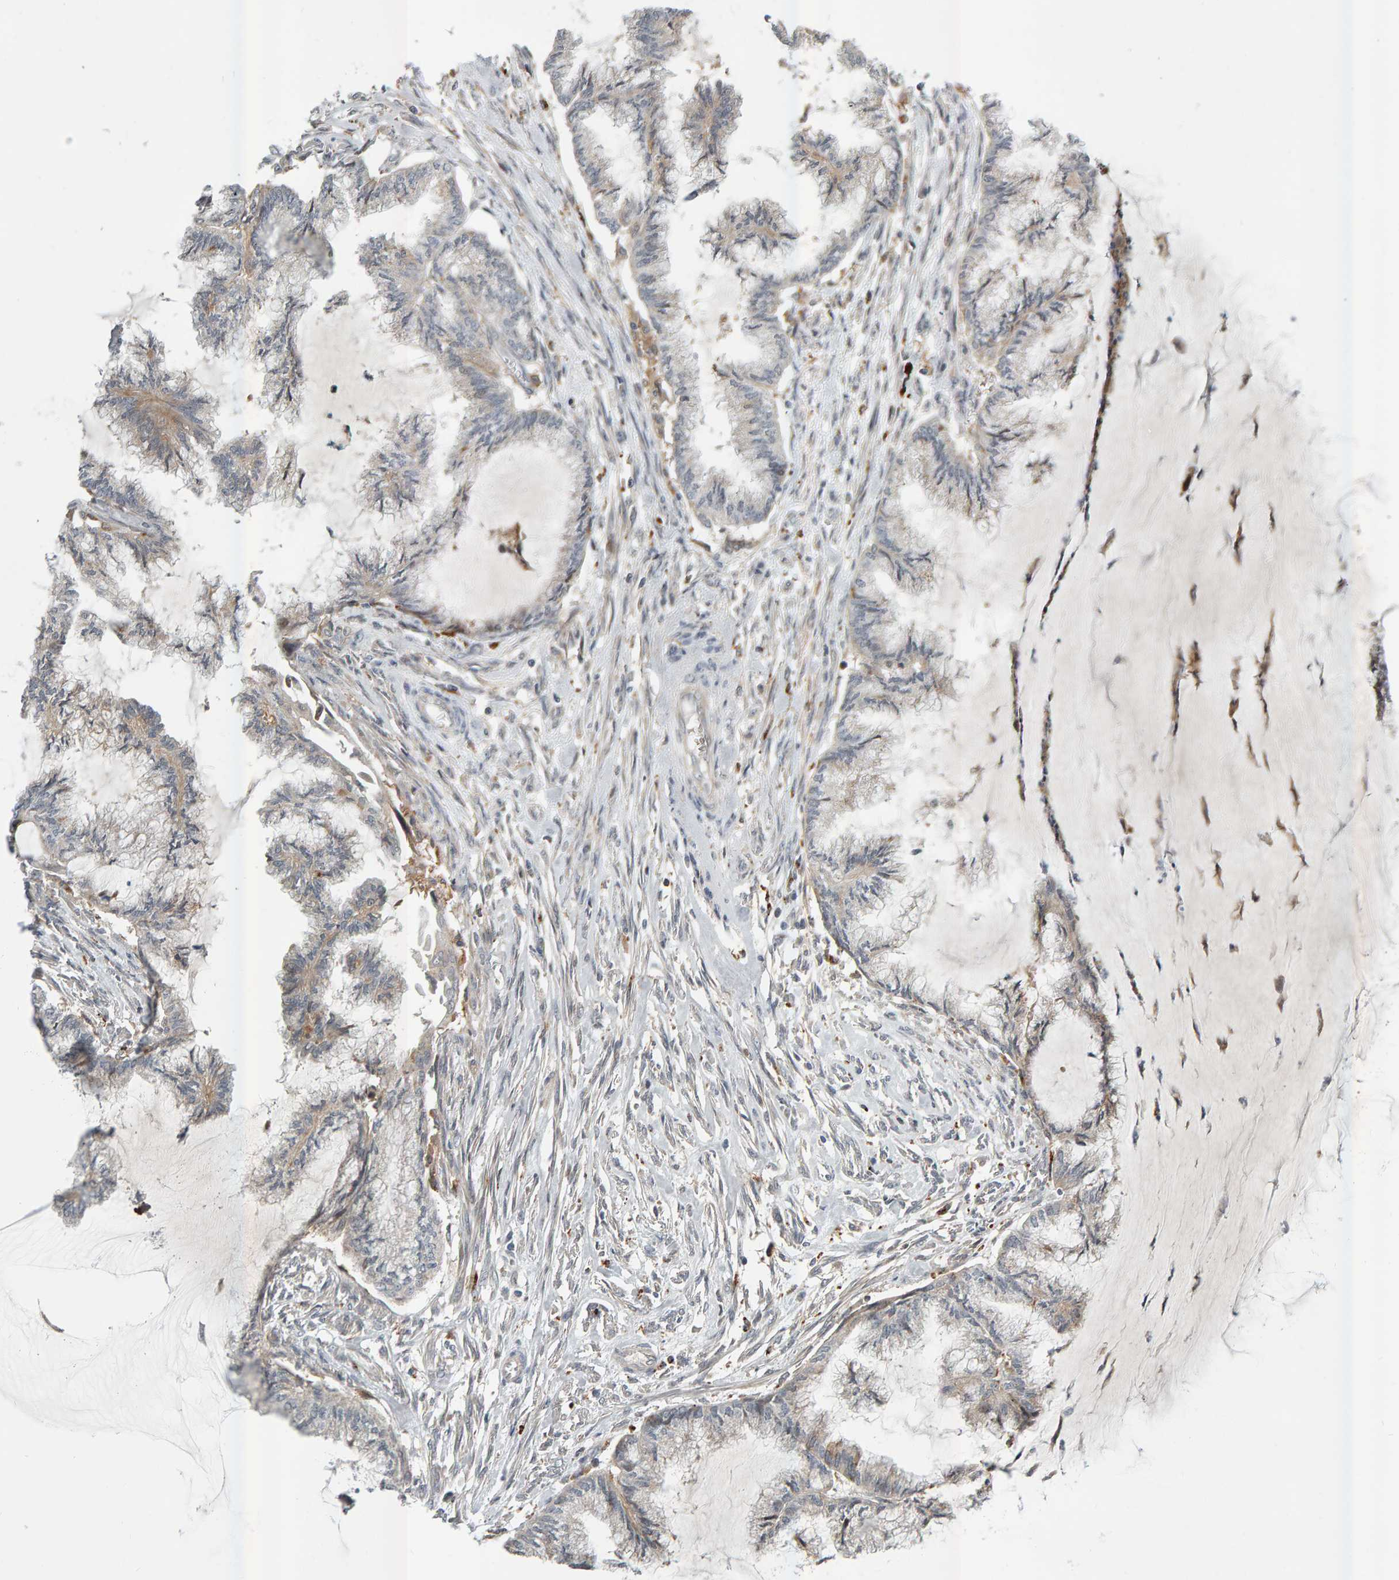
{"staining": {"intensity": "weak", "quantity": "<25%", "location": "cytoplasmic/membranous"}, "tissue": "endometrial cancer", "cell_type": "Tumor cells", "image_type": "cancer", "snomed": [{"axis": "morphology", "description": "Adenocarcinoma, NOS"}, {"axis": "topography", "description": "Endometrium"}], "caption": "Immunohistochemical staining of endometrial cancer displays no significant positivity in tumor cells. The staining is performed using DAB (3,3'-diaminobenzidine) brown chromogen with nuclei counter-stained in using hematoxylin.", "gene": "ZNF160", "patient": {"sex": "female", "age": 86}}